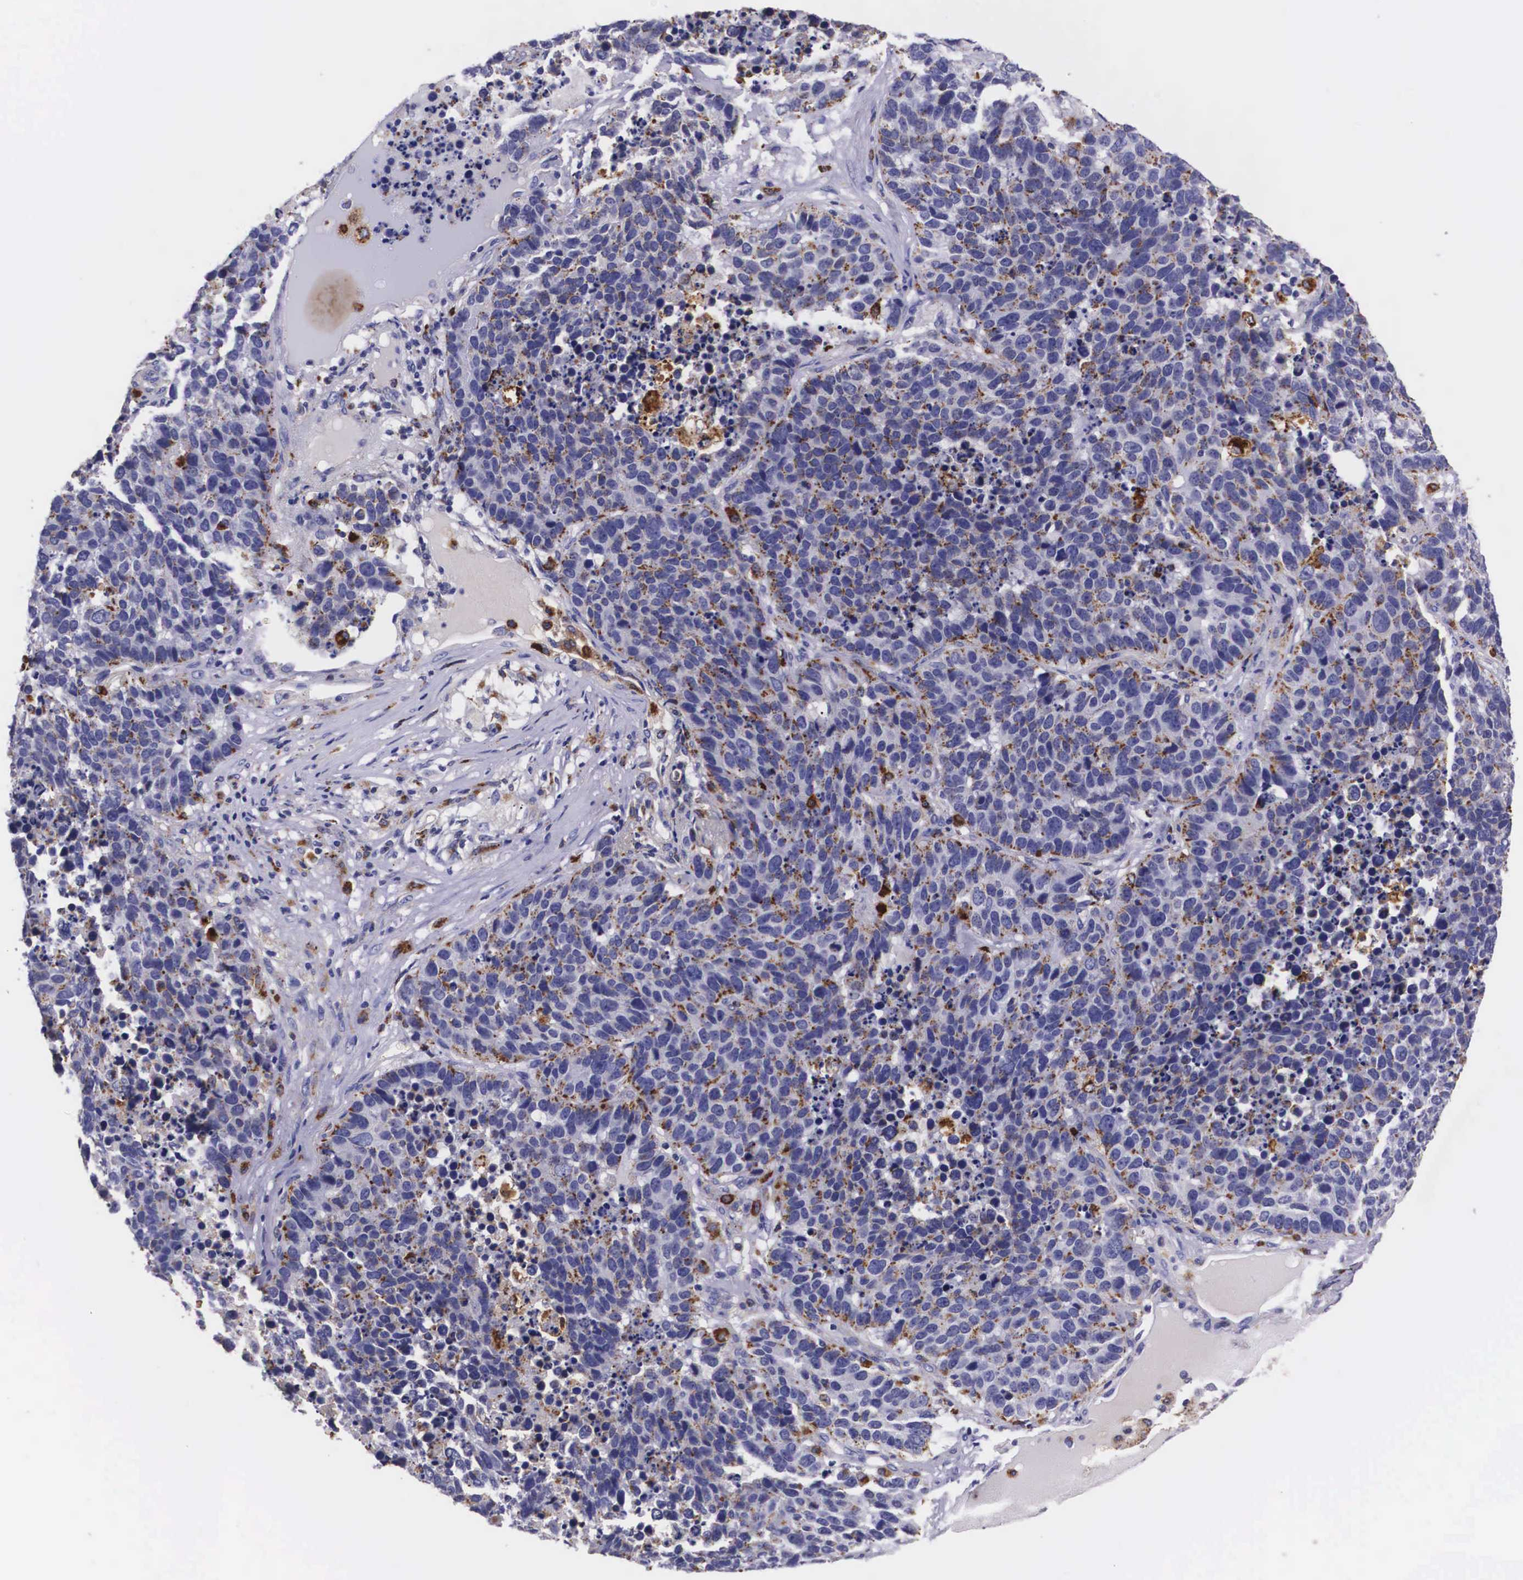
{"staining": {"intensity": "weak", "quantity": "<25%", "location": "cytoplasmic/membranous"}, "tissue": "lung cancer", "cell_type": "Tumor cells", "image_type": "cancer", "snomed": [{"axis": "morphology", "description": "Carcinoid, malignant, NOS"}, {"axis": "topography", "description": "Lung"}], "caption": "An image of lung malignant carcinoid stained for a protein demonstrates no brown staining in tumor cells.", "gene": "NAGA", "patient": {"sex": "male", "age": 60}}